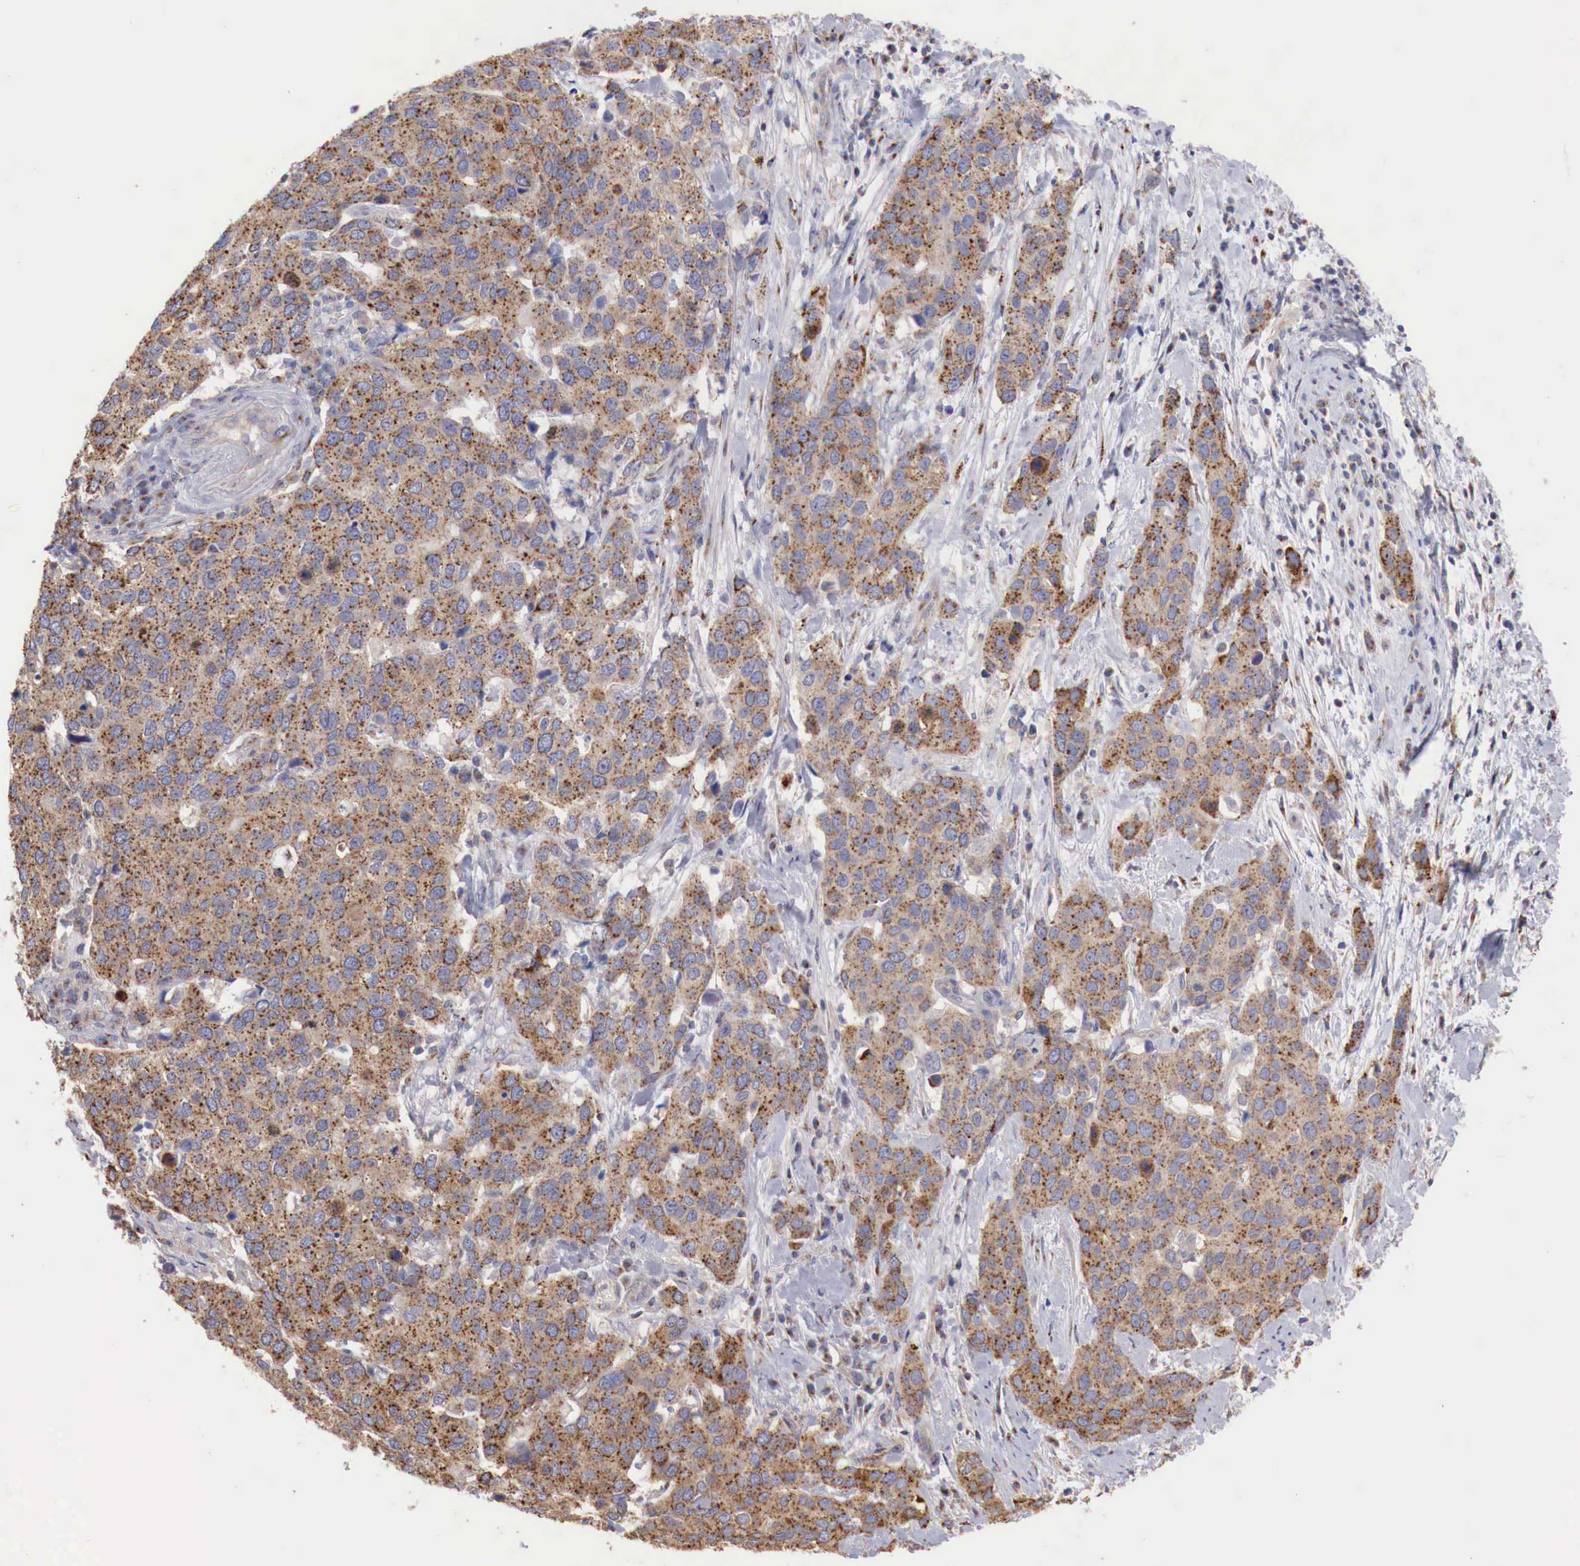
{"staining": {"intensity": "moderate", "quantity": ">75%", "location": "cytoplasmic/membranous"}, "tissue": "cervical cancer", "cell_type": "Tumor cells", "image_type": "cancer", "snomed": [{"axis": "morphology", "description": "Squamous cell carcinoma, NOS"}, {"axis": "topography", "description": "Cervix"}], "caption": "Squamous cell carcinoma (cervical) stained with a brown dye exhibits moderate cytoplasmic/membranous positive staining in approximately >75% of tumor cells.", "gene": "SYAP1", "patient": {"sex": "female", "age": 54}}